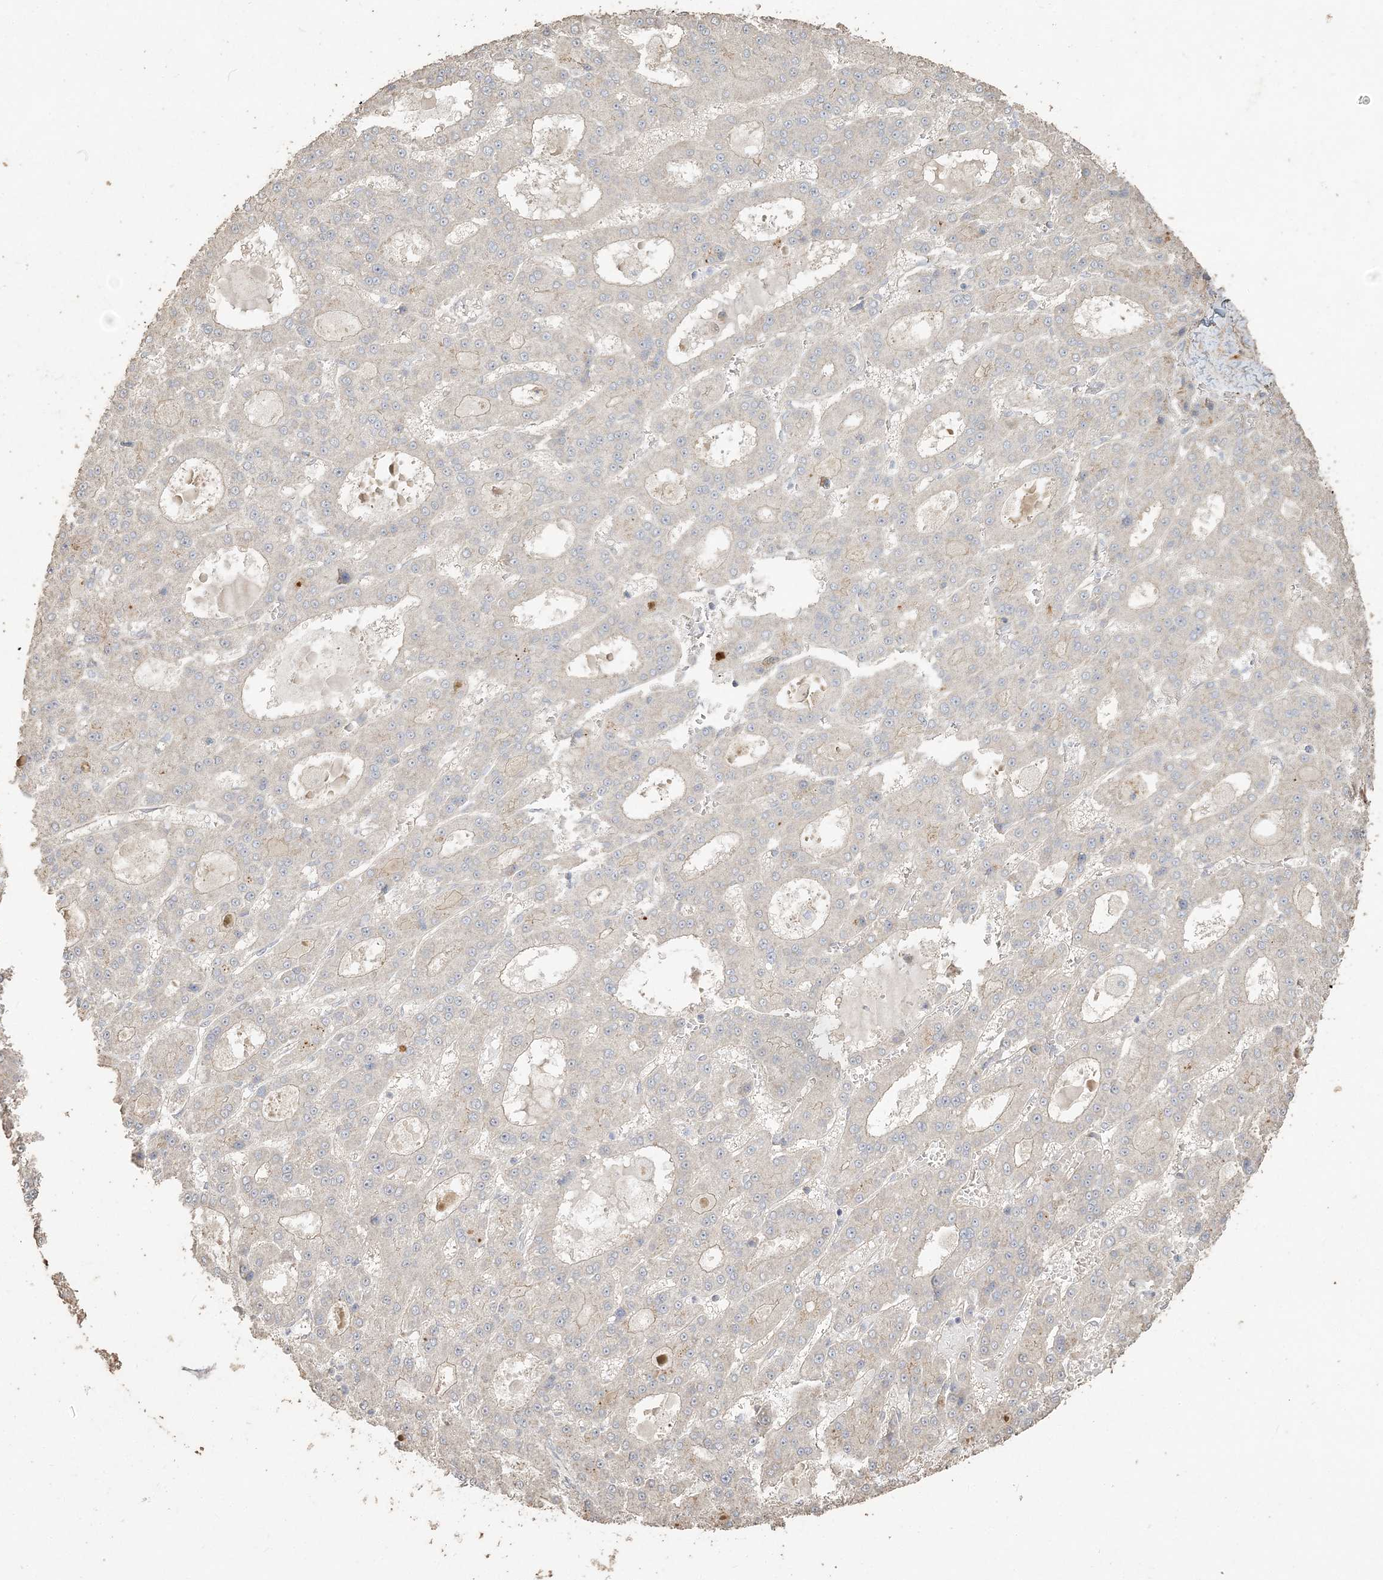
{"staining": {"intensity": "negative", "quantity": "none", "location": "none"}, "tissue": "liver cancer", "cell_type": "Tumor cells", "image_type": "cancer", "snomed": [{"axis": "morphology", "description": "Carcinoma, Hepatocellular, NOS"}, {"axis": "topography", "description": "Liver"}], "caption": "A micrograph of hepatocellular carcinoma (liver) stained for a protein displays no brown staining in tumor cells.", "gene": "RNF145", "patient": {"sex": "male", "age": 70}}